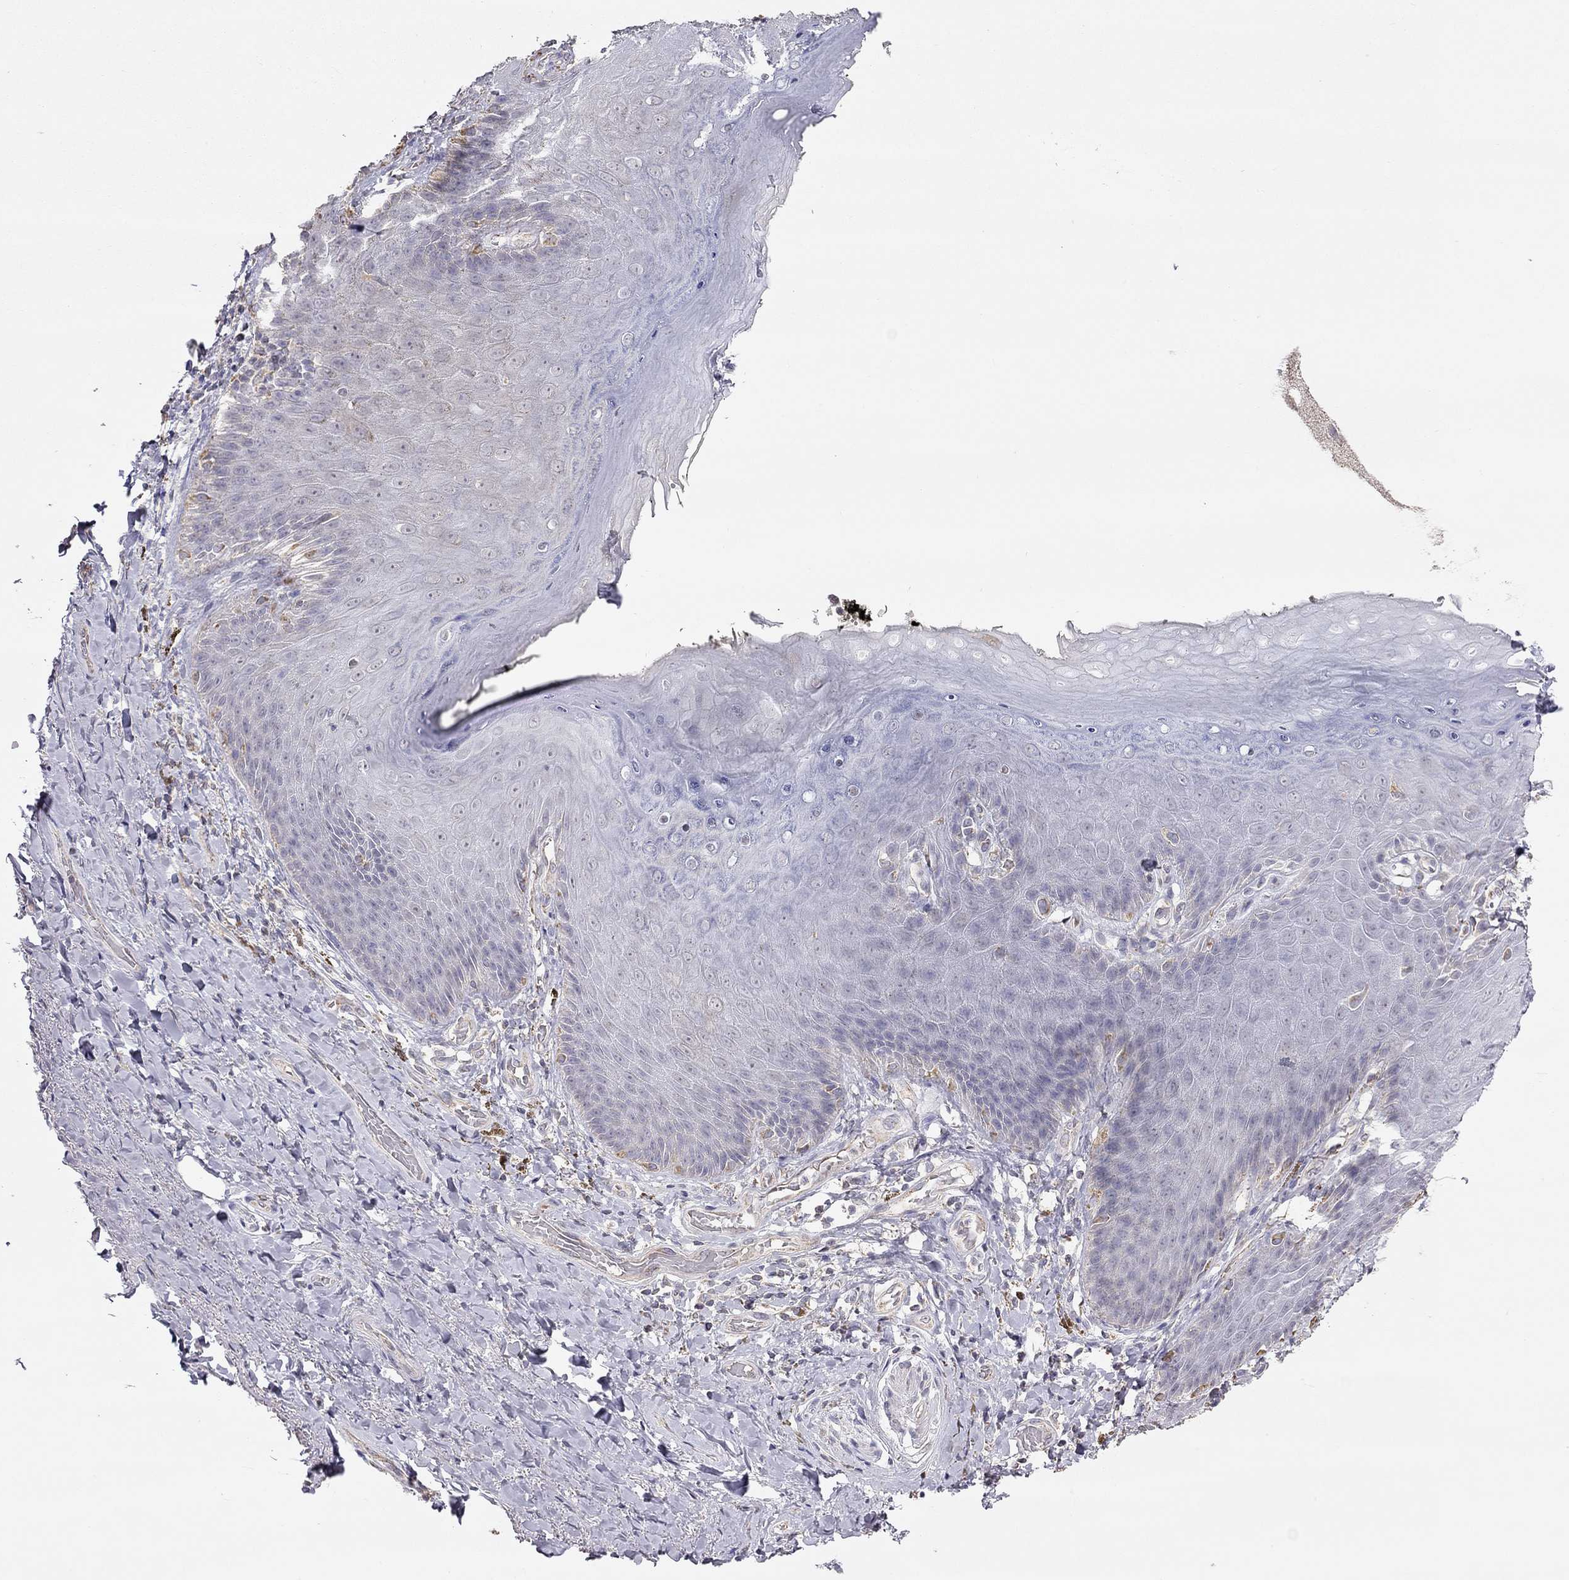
{"staining": {"intensity": "negative", "quantity": "none", "location": "none"}, "tissue": "adipose tissue", "cell_type": "Adipocytes", "image_type": "normal", "snomed": [{"axis": "morphology", "description": "Normal tissue, NOS"}, {"axis": "topography", "description": "Anal"}, {"axis": "topography", "description": "Peripheral nerve tissue"}], "caption": "IHC image of unremarkable adipose tissue: human adipose tissue stained with DAB shows no significant protein staining in adipocytes. (DAB (3,3'-diaminobenzidine) immunohistochemistry (IHC) with hematoxylin counter stain).", "gene": "LRIT3", "patient": {"sex": "male", "age": 53}}